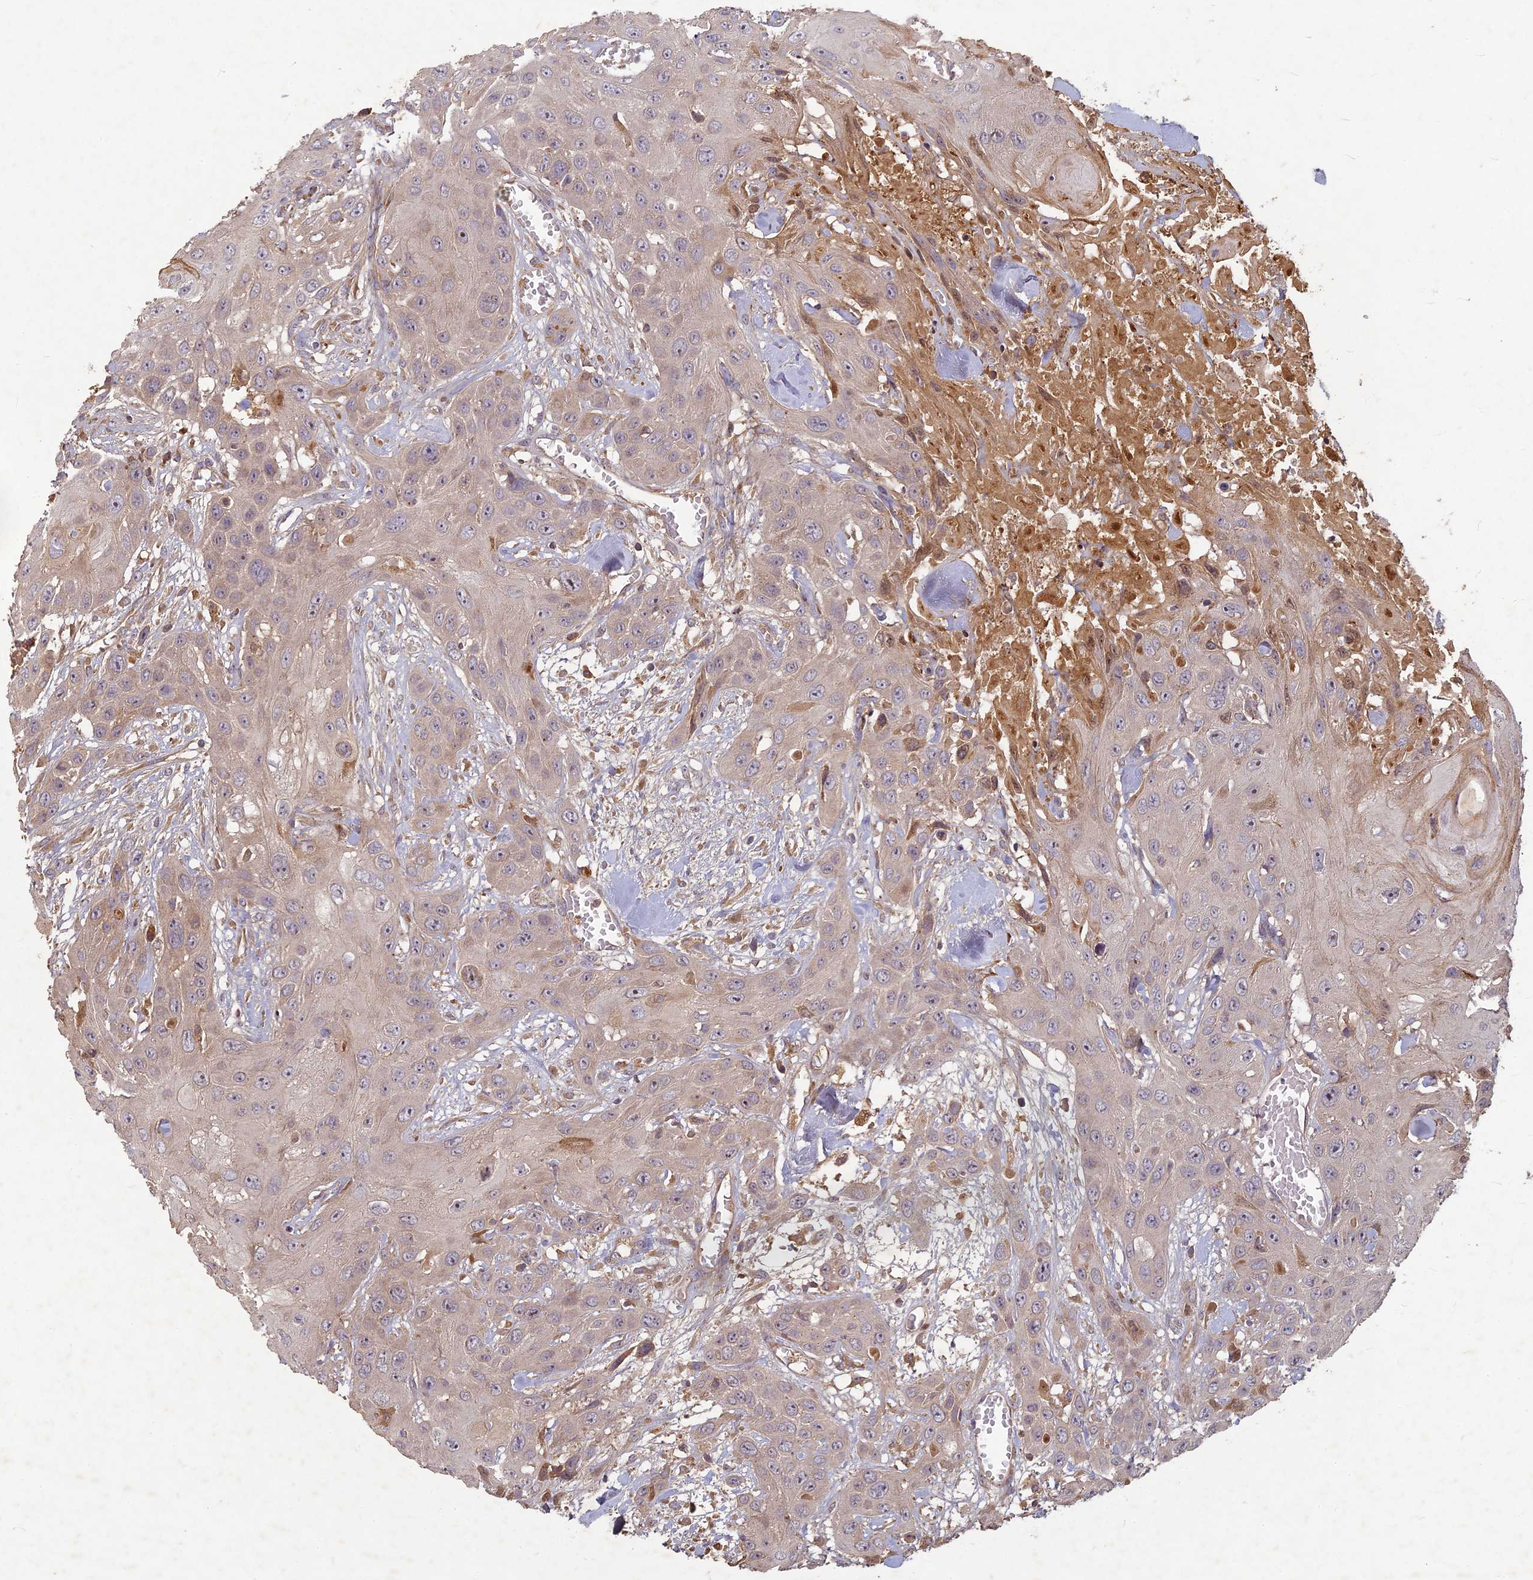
{"staining": {"intensity": "negative", "quantity": "none", "location": "none"}, "tissue": "head and neck cancer", "cell_type": "Tumor cells", "image_type": "cancer", "snomed": [{"axis": "morphology", "description": "Squamous cell carcinoma, NOS"}, {"axis": "topography", "description": "Head-Neck"}], "caption": "IHC image of neoplastic tissue: human squamous cell carcinoma (head and neck) stained with DAB shows no significant protein staining in tumor cells. (DAB (3,3'-diaminobenzidine) IHC with hematoxylin counter stain).", "gene": "TCF25", "patient": {"sex": "male", "age": 81}}